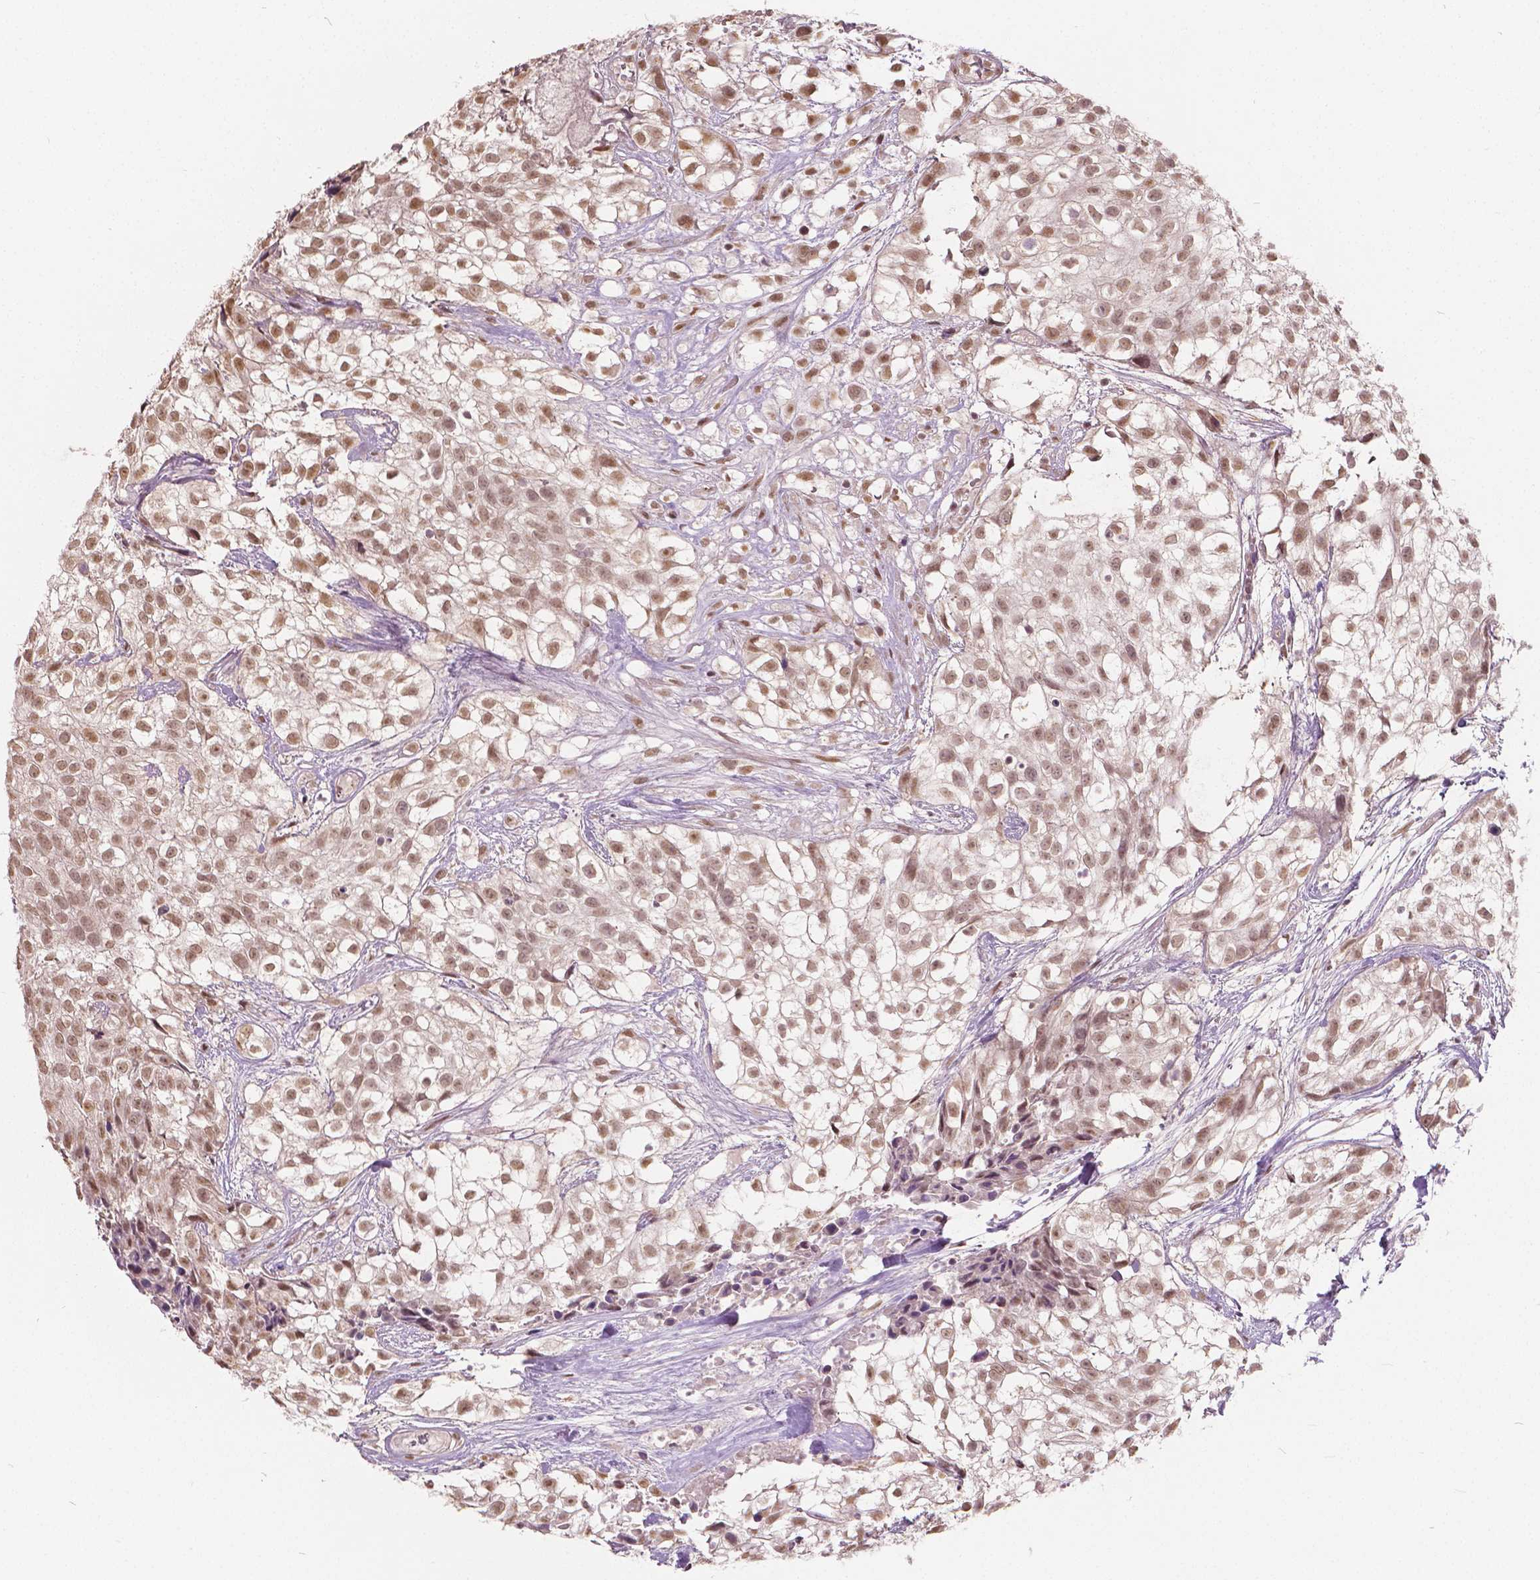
{"staining": {"intensity": "moderate", "quantity": ">75%", "location": "nuclear"}, "tissue": "urothelial cancer", "cell_type": "Tumor cells", "image_type": "cancer", "snomed": [{"axis": "morphology", "description": "Urothelial carcinoma, High grade"}, {"axis": "topography", "description": "Urinary bladder"}], "caption": "Urothelial cancer was stained to show a protein in brown. There is medium levels of moderate nuclear expression in about >75% of tumor cells.", "gene": "HOXA10", "patient": {"sex": "male", "age": 56}}